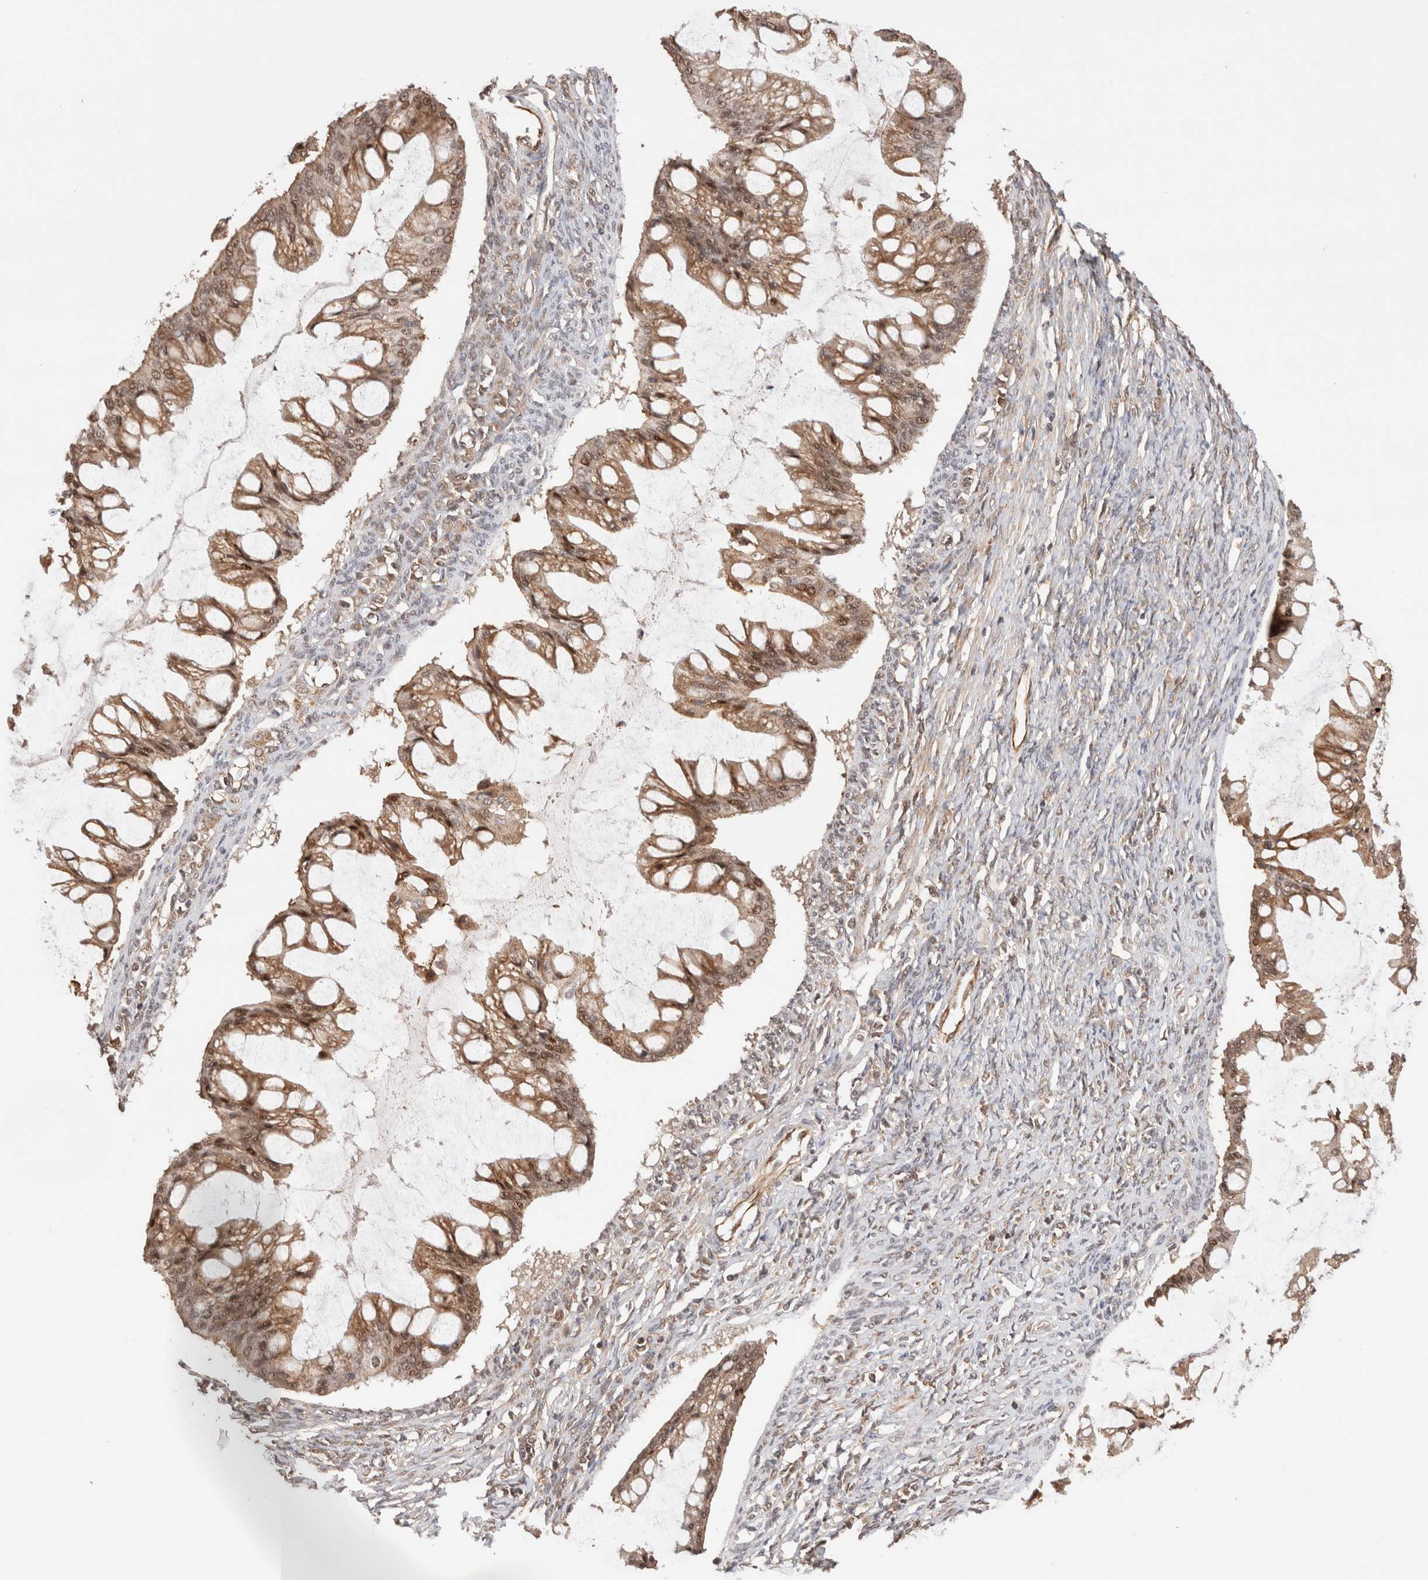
{"staining": {"intensity": "moderate", "quantity": ">75%", "location": "cytoplasmic/membranous,nuclear"}, "tissue": "ovarian cancer", "cell_type": "Tumor cells", "image_type": "cancer", "snomed": [{"axis": "morphology", "description": "Cystadenocarcinoma, mucinous, NOS"}, {"axis": "topography", "description": "Ovary"}], "caption": "A brown stain labels moderate cytoplasmic/membranous and nuclear positivity of a protein in human mucinous cystadenocarcinoma (ovarian) tumor cells. The staining was performed using DAB (3,3'-diaminobenzidine), with brown indicating positive protein expression. Nuclei are stained blue with hematoxylin.", "gene": "SIKE1", "patient": {"sex": "female", "age": 73}}